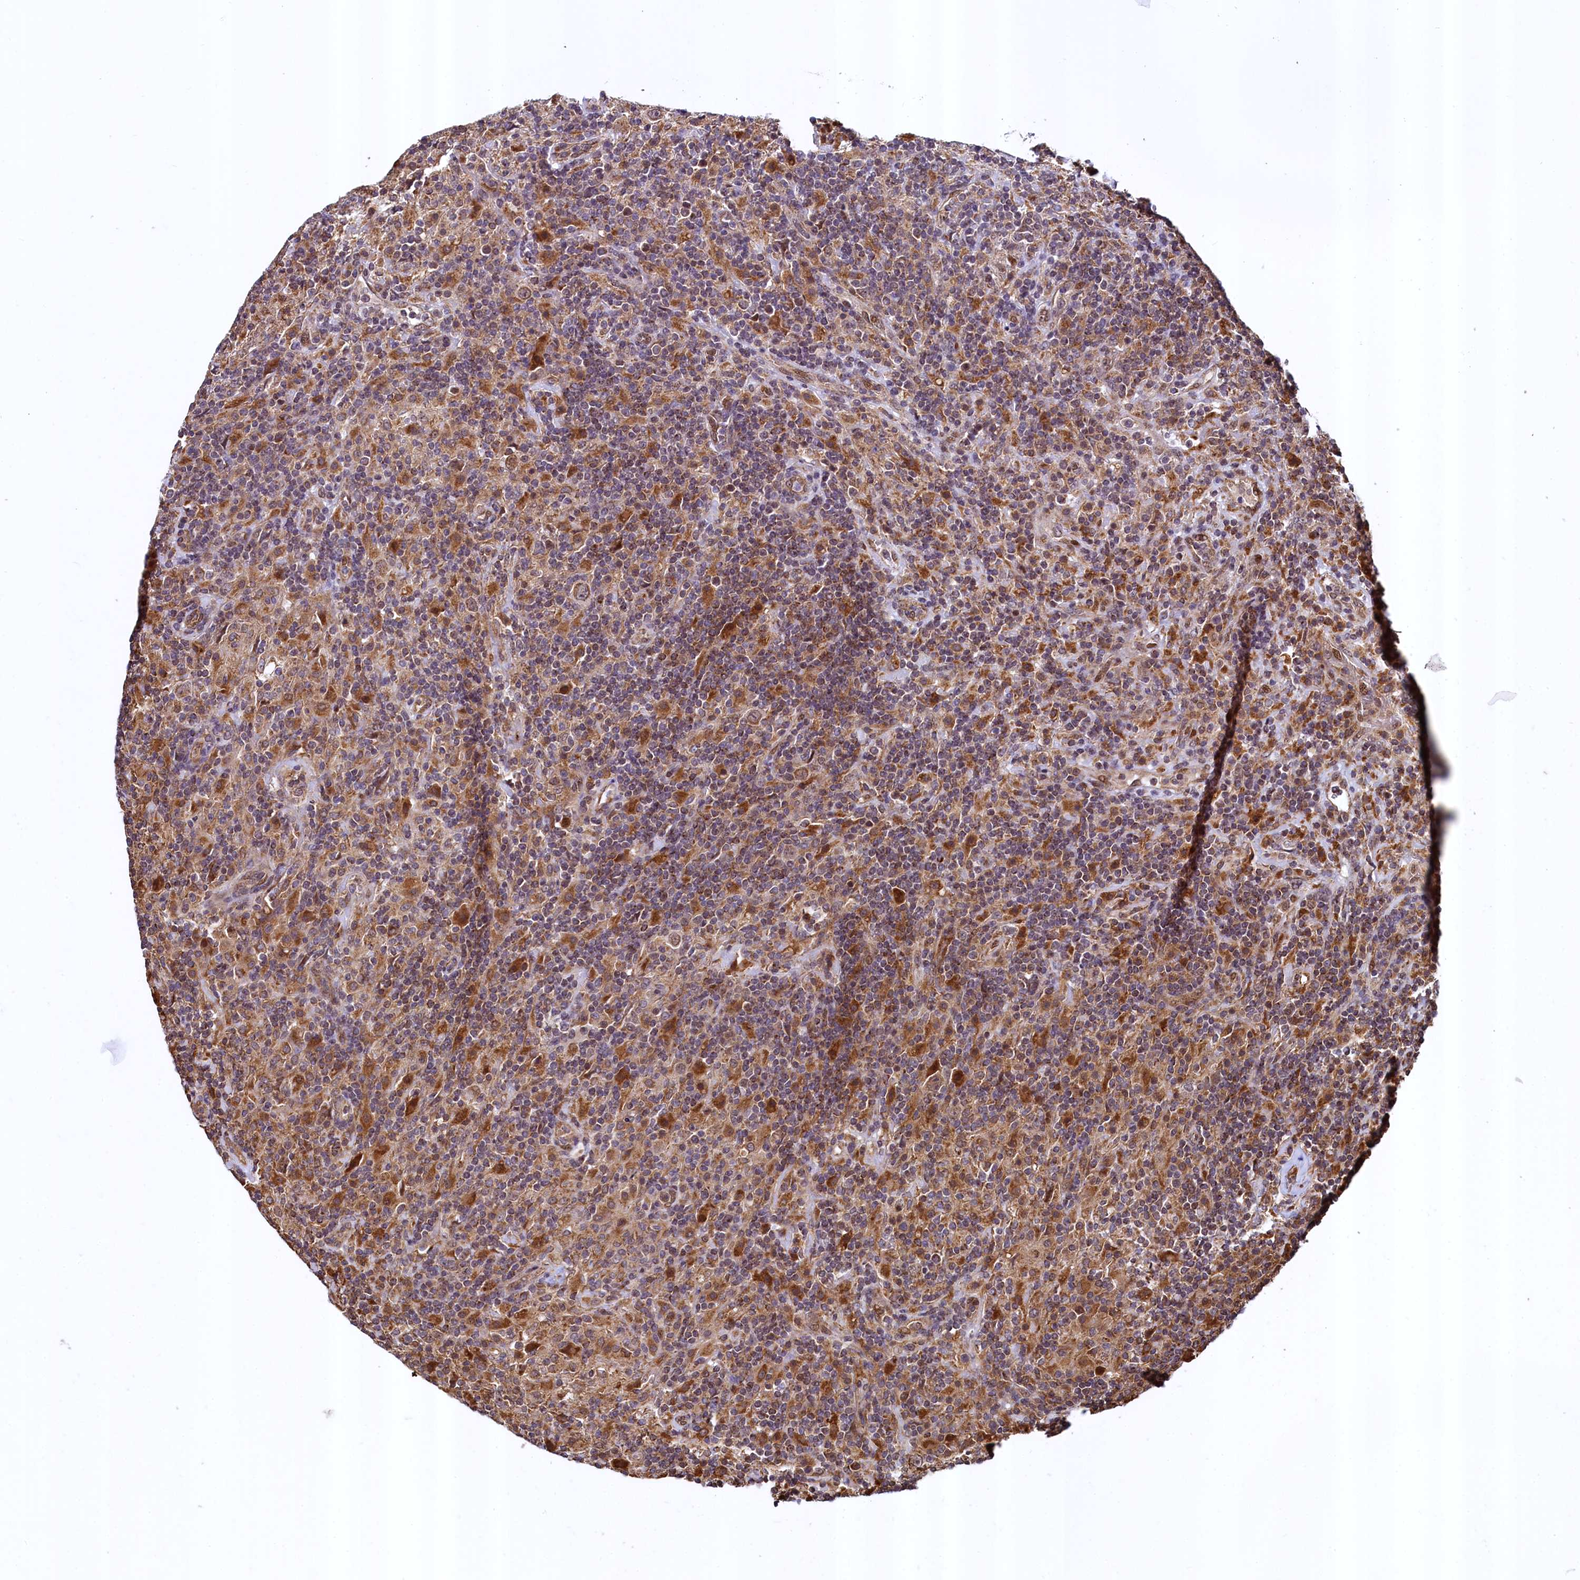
{"staining": {"intensity": "moderate", "quantity": ">75%", "location": "cytoplasmic/membranous"}, "tissue": "lymphoma", "cell_type": "Tumor cells", "image_type": "cancer", "snomed": [{"axis": "morphology", "description": "Hodgkin's disease, NOS"}, {"axis": "topography", "description": "Lymph node"}], "caption": "A brown stain highlights moderate cytoplasmic/membranous expression of a protein in Hodgkin's disease tumor cells. (Brightfield microscopy of DAB IHC at high magnification).", "gene": "ZNF577", "patient": {"sex": "male", "age": 70}}